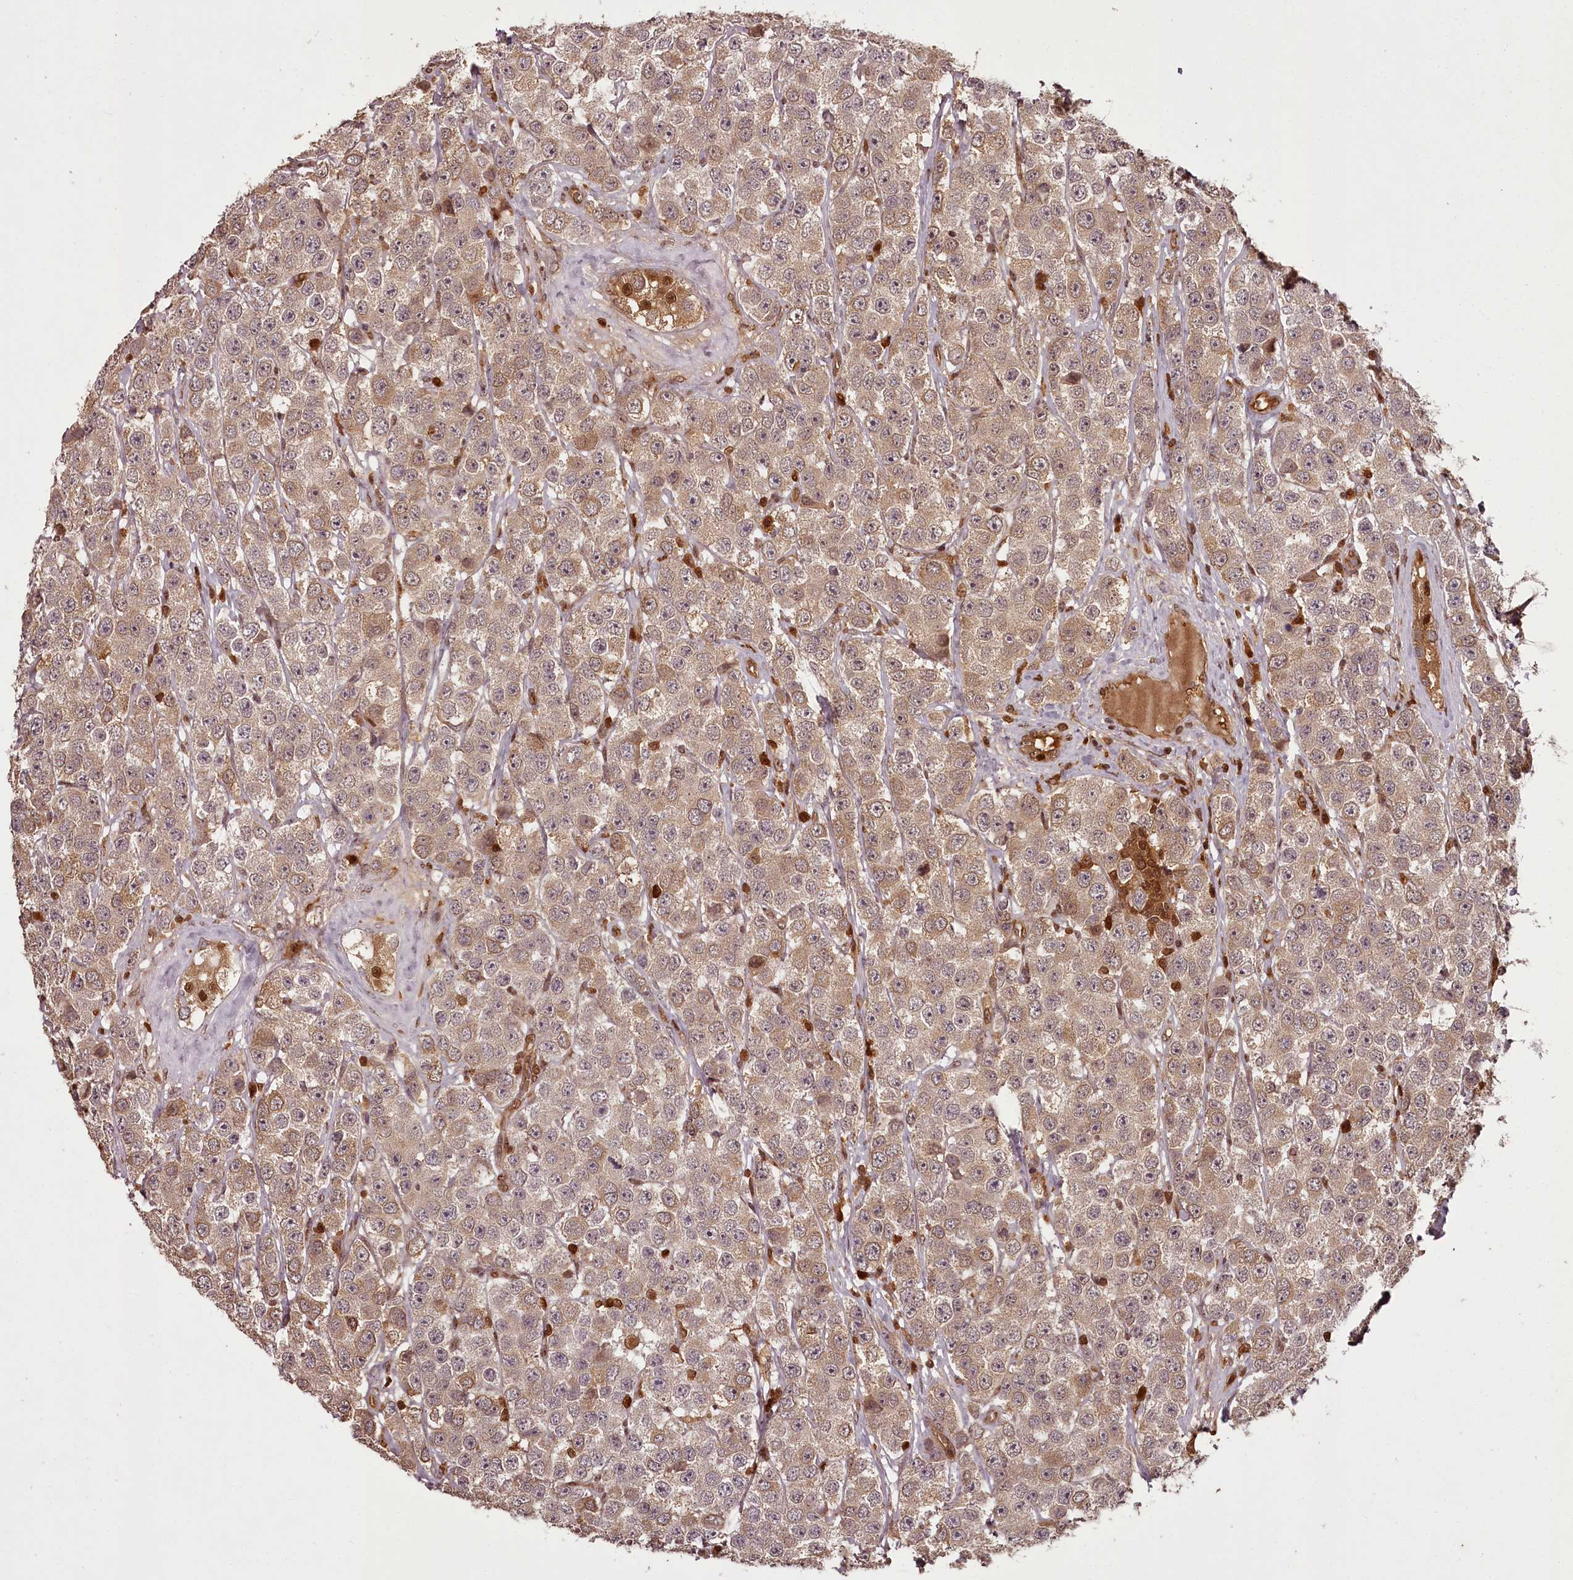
{"staining": {"intensity": "moderate", "quantity": ">75%", "location": "cytoplasmic/membranous"}, "tissue": "testis cancer", "cell_type": "Tumor cells", "image_type": "cancer", "snomed": [{"axis": "morphology", "description": "Seminoma, NOS"}, {"axis": "topography", "description": "Testis"}], "caption": "A high-resolution histopathology image shows IHC staining of testis cancer, which demonstrates moderate cytoplasmic/membranous staining in approximately >75% of tumor cells.", "gene": "NPRL2", "patient": {"sex": "male", "age": 28}}